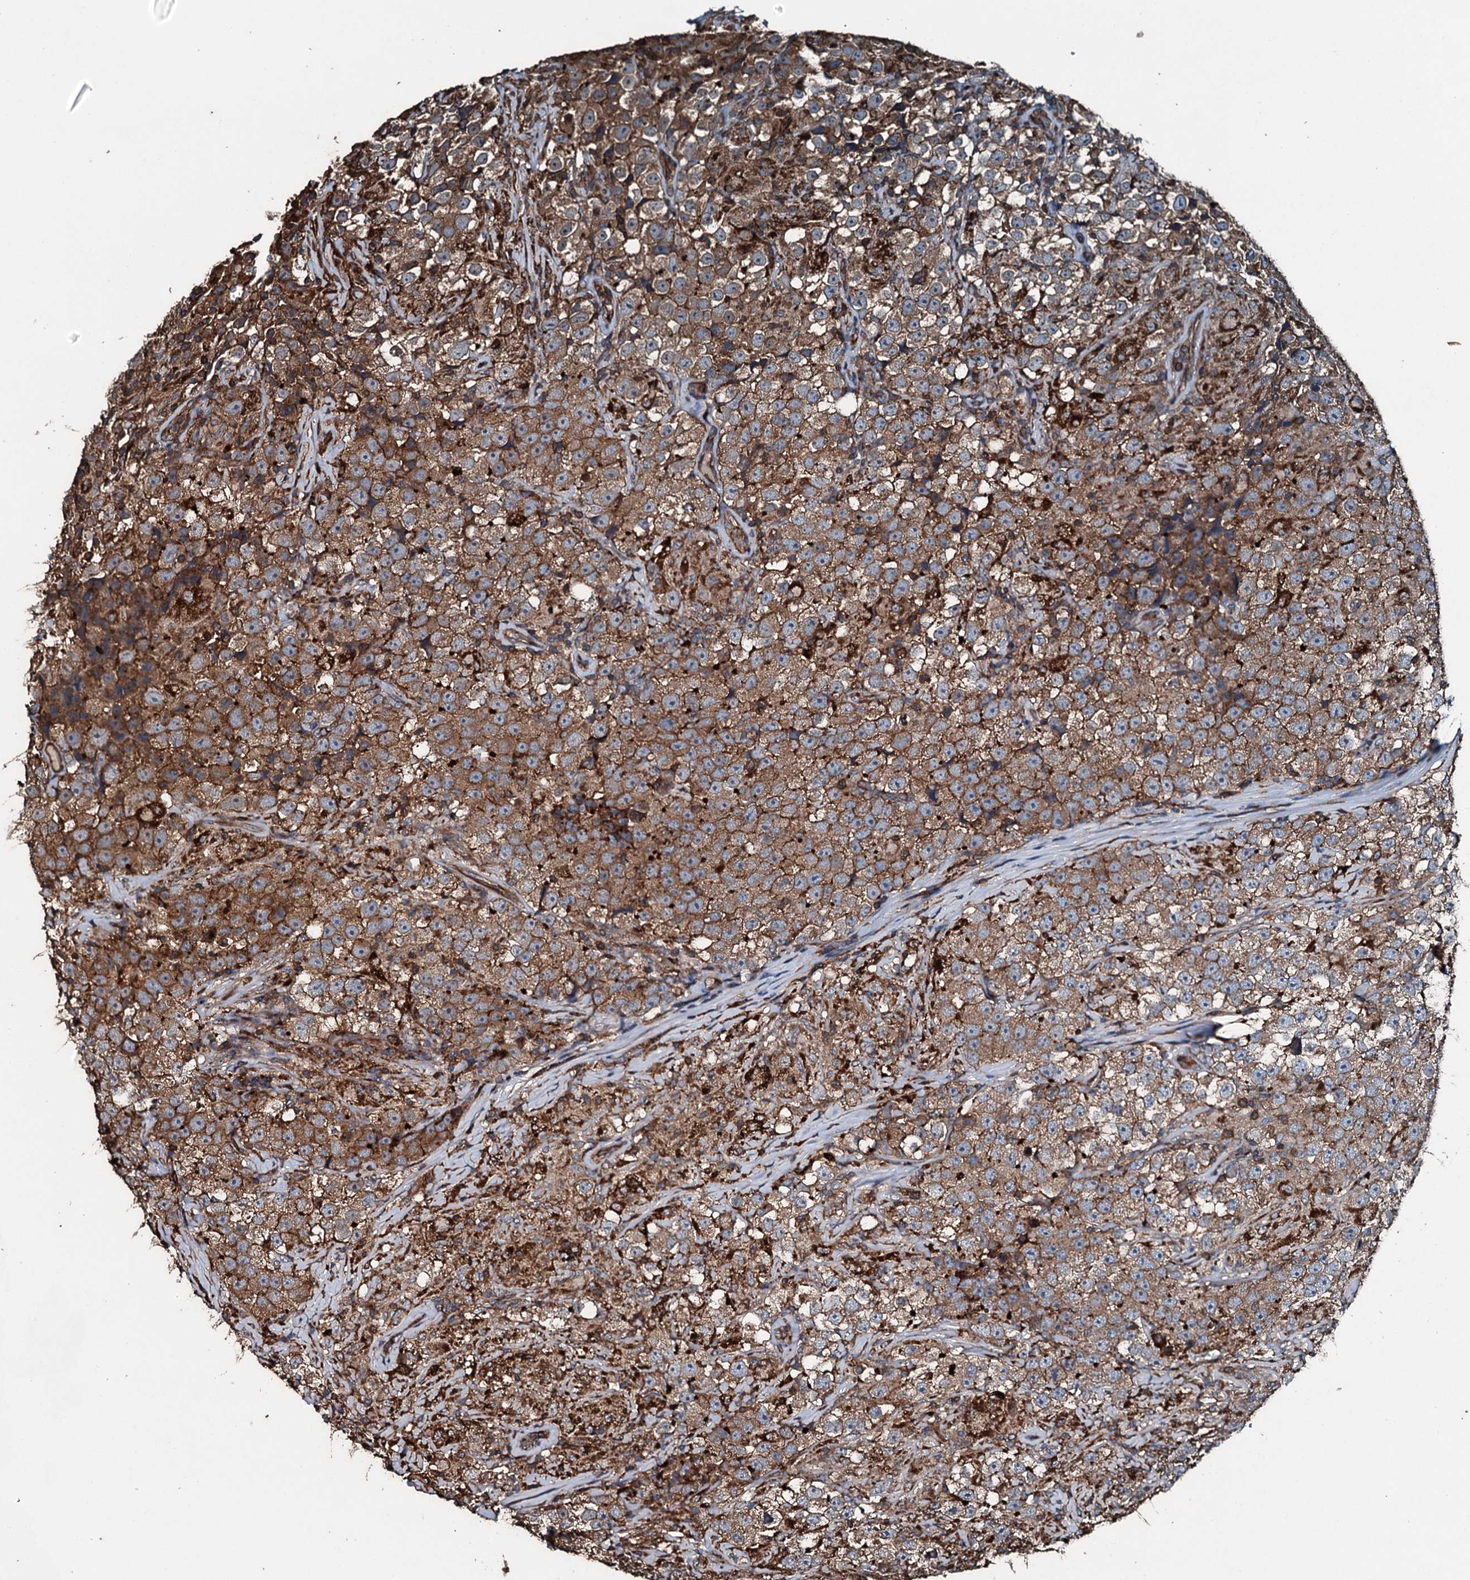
{"staining": {"intensity": "moderate", "quantity": ">75%", "location": "cytoplasmic/membranous"}, "tissue": "testis cancer", "cell_type": "Tumor cells", "image_type": "cancer", "snomed": [{"axis": "morphology", "description": "Seminoma, NOS"}, {"axis": "topography", "description": "Testis"}], "caption": "Protein staining displays moderate cytoplasmic/membranous expression in about >75% of tumor cells in testis seminoma.", "gene": "SLC25A38", "patient": {"sex": "male", "age": 46}}